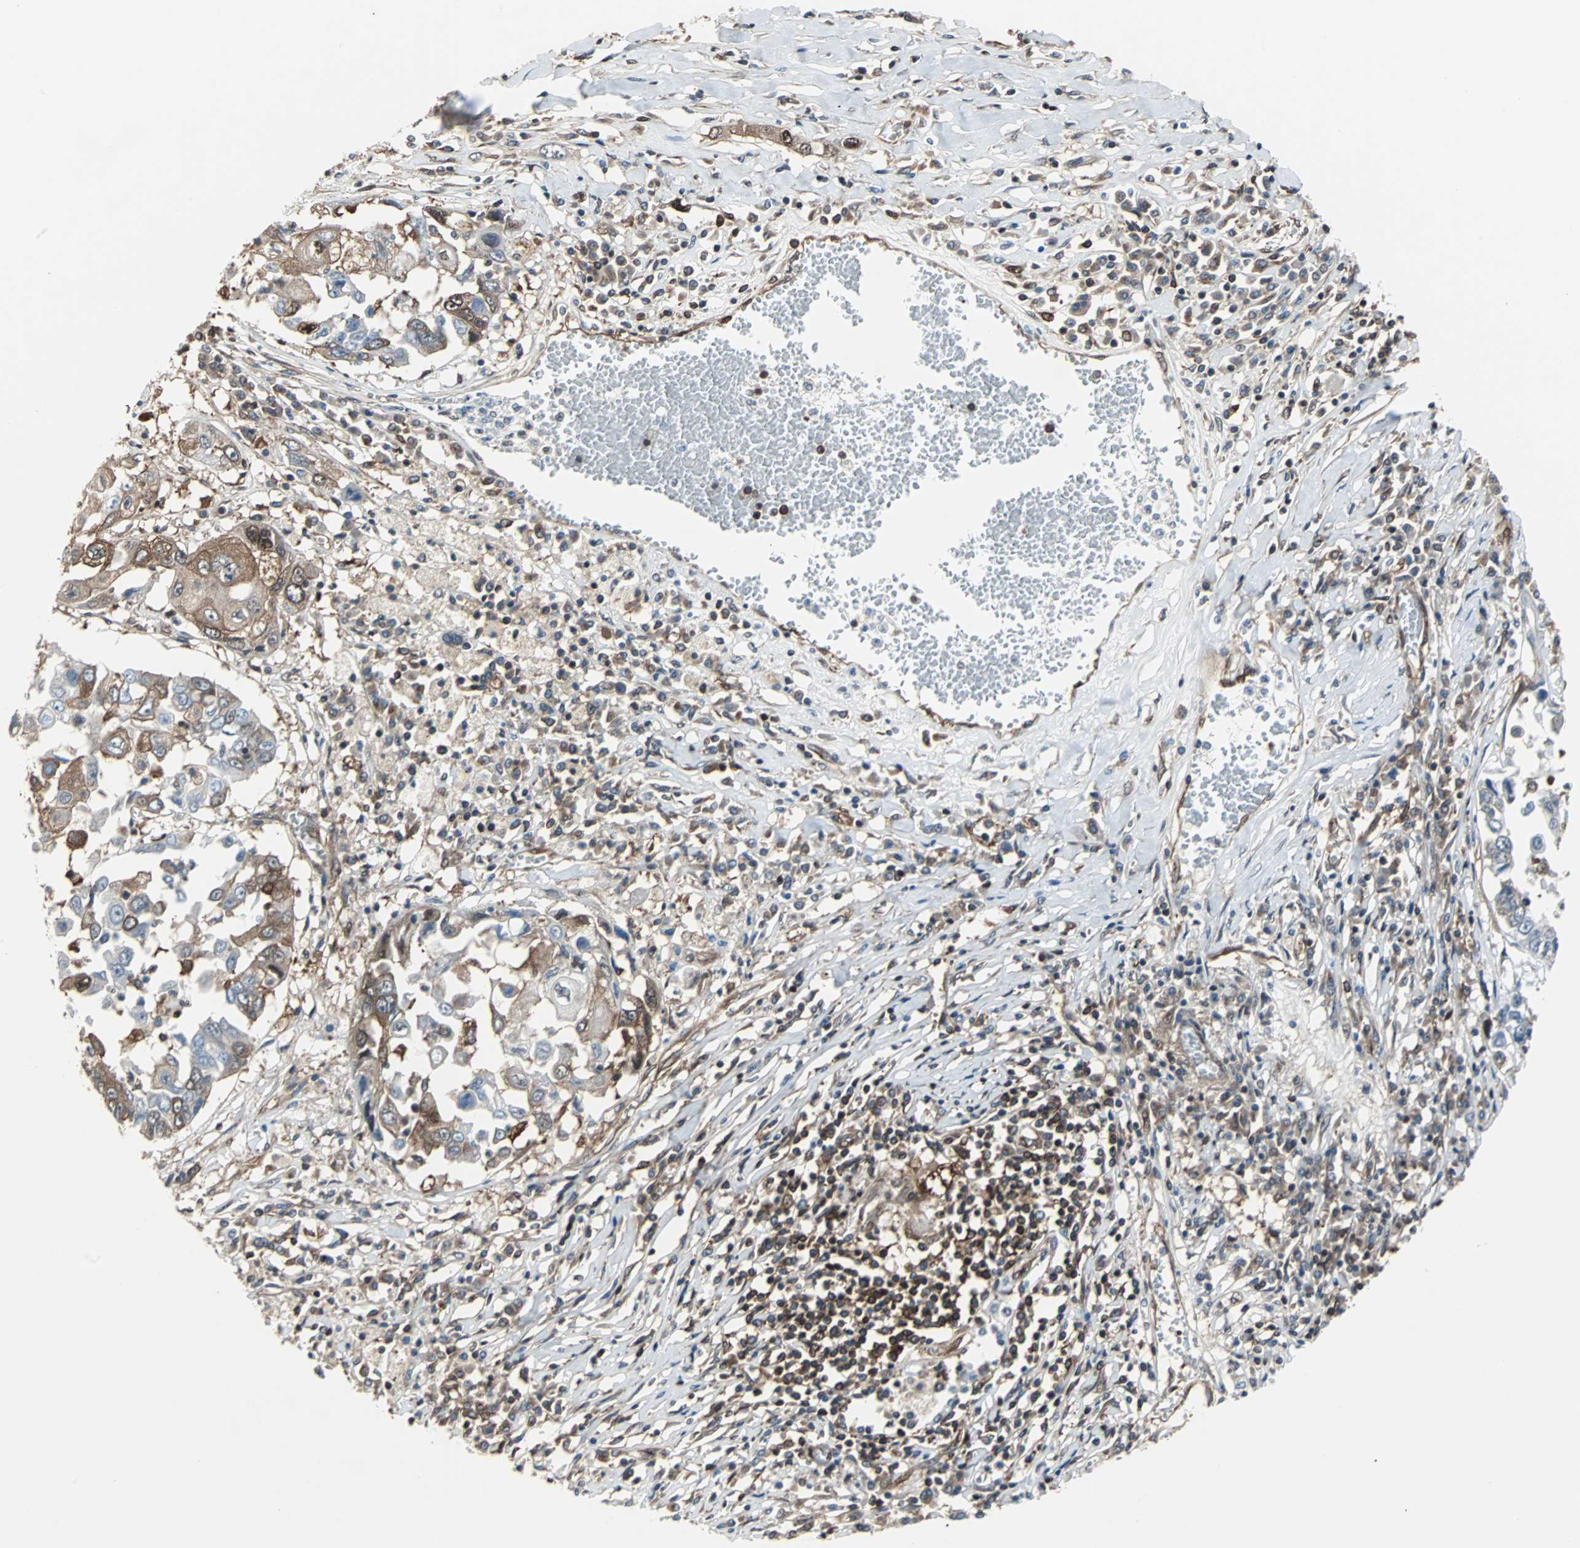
{"staining": {"intensity": "moderate", "quantity": ">75%", "location": "cytoplasmic/membranous"}, "tissue": "lung cancer", "cell_type": "Tumor cells", "image_type": "cancer", "snomed": [{"axis": "morphology", "description": "Squamous cell carcinoma, NOS"}, {"axis": "topography", "description": "Lung"}], "caption": "Tumor cells demonstrate moderate cytoplasmic/membranous expression in about >75% of cells in lung cancer (squamous cell carcinoma). The protein is stained brown, and the nuclei are stained in blue (DAB IHC with brightfield microscopy, high magnification).", "gene": "RELA", "patient": {"sex": "male", "age": 71}}